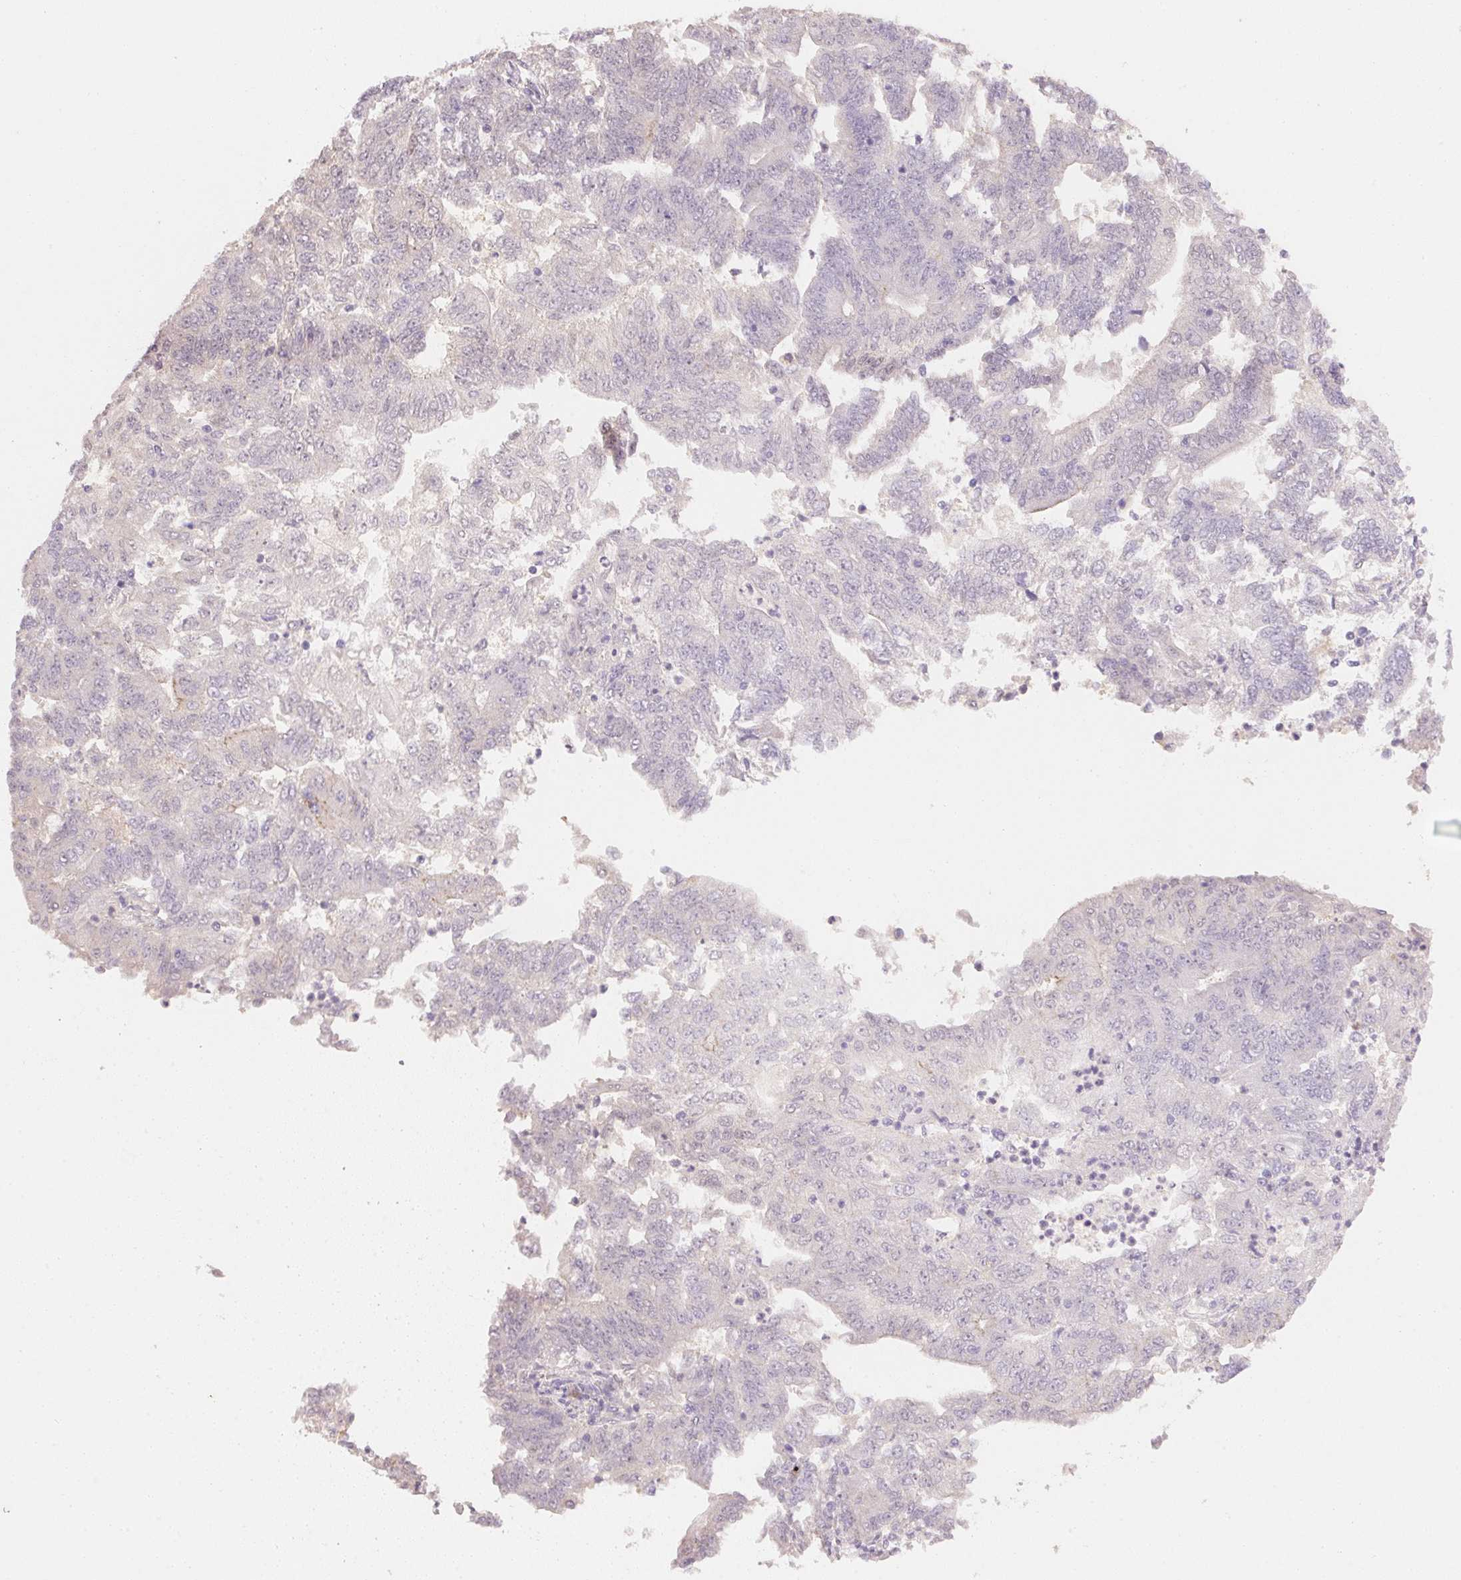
{"staining": {"intensity": "negative", "quantity": "none", "location": "none"}, "tissue": "endometrial cancer", "cell_type": "Tumor cells", "image_type": "cancer", "snomed": [{"axis": "morphology", "description": "Adenocarcinoma, NOS"}, {"axis": "topography", "description": "Endometrium"}], "caption": "Immunohistochemistry (IHC) photomicrograph of neoplastic tissue: human endometrial cancer stained with DAB shows no significant protein expression in tumor cells. The staining was performed using DAB (3,3'-diaminobenzidine) to visualize the protein expression in brown, while the nuclei were stained in blue with hematoxylin (Magnification: 20x).", "gene": "FNDC4", "patient": {"sex": "female", "age": 70}}